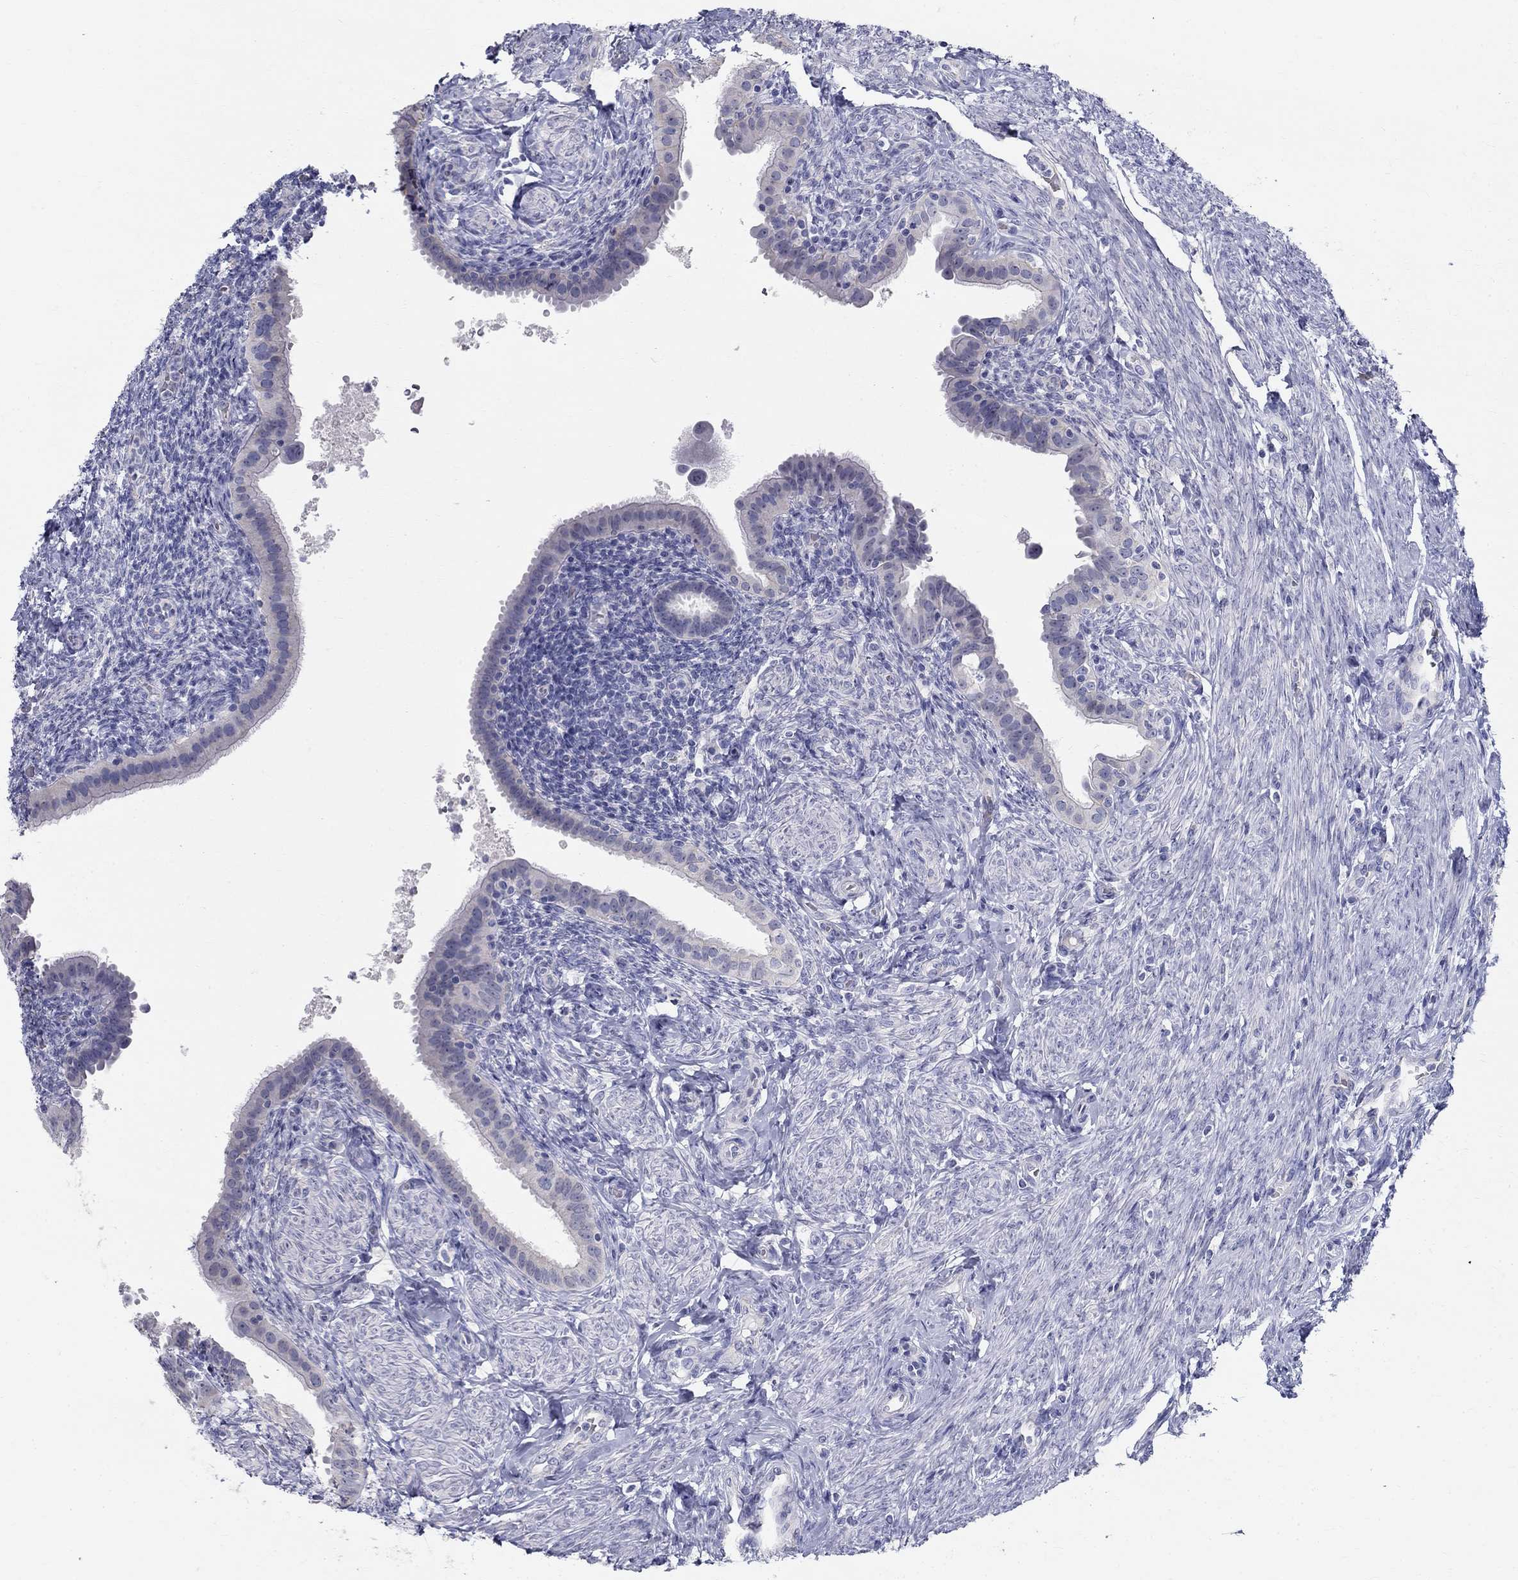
{"staining": {"intensity": "negative", "quantity": "none", "location": "none"}, "tissue": "fallopian tube", "cell_type": "Glandular cells", "image_type": "normal", "snomed": [{"axis": "morphology", "description": "Normal tissue, NOS"}, {"axis": "topography", "description": "Fallopian tube"}], "caption": "Fallopian tube was stained to show a protein in brown. There is no significant staining in glandular cells.", "gene": "ENSG00000290147", "patient": {"sex": "female", "age": 41}}